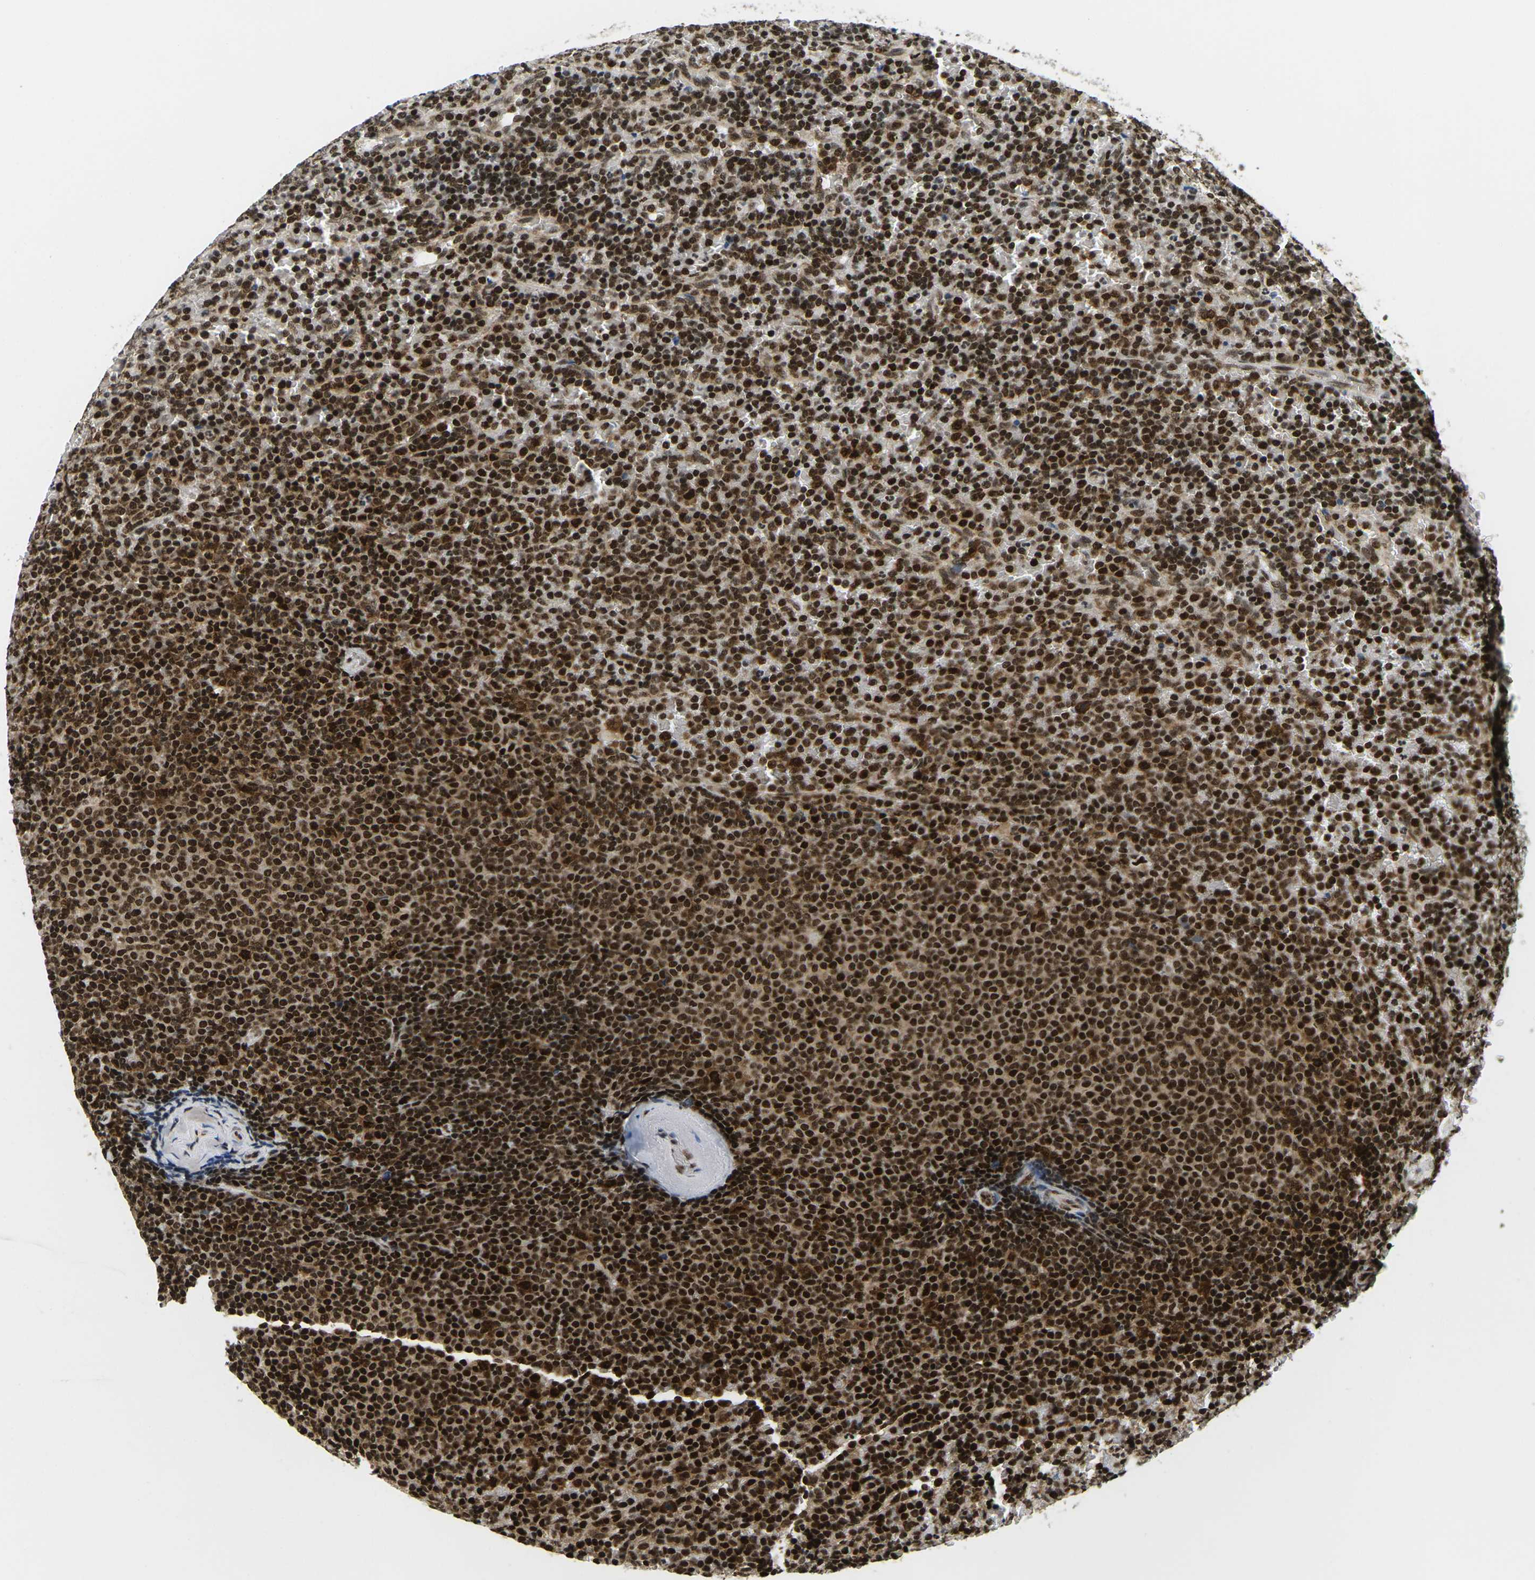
{"staining": {"intensity": "strong", "quantity": ">75%", "location": "cytoplasmic/membranous,nuclear"}, "tissue": "lymphoma", "cell_type": "Tumor cells", "image_type": "cancer", "snomed": [{"axis": "morphology", "description": "Malignant lymphoma, non-Hodgkin's type, Low grade"}, {"axis": "topography", "description": "Spleen"}], "caption": "IHC of human malignant lymphoma, non-Hodgkin's type (low-grade) demonstrates high levels of strong cytoplasmic/membranous and nuclear staining in about >75% of tumor cells. IHC stains the protein of interest in brown and the nuclei are stained blue.", "gene": "CELF1", "patient": {"sex": "female", "age": 77}}